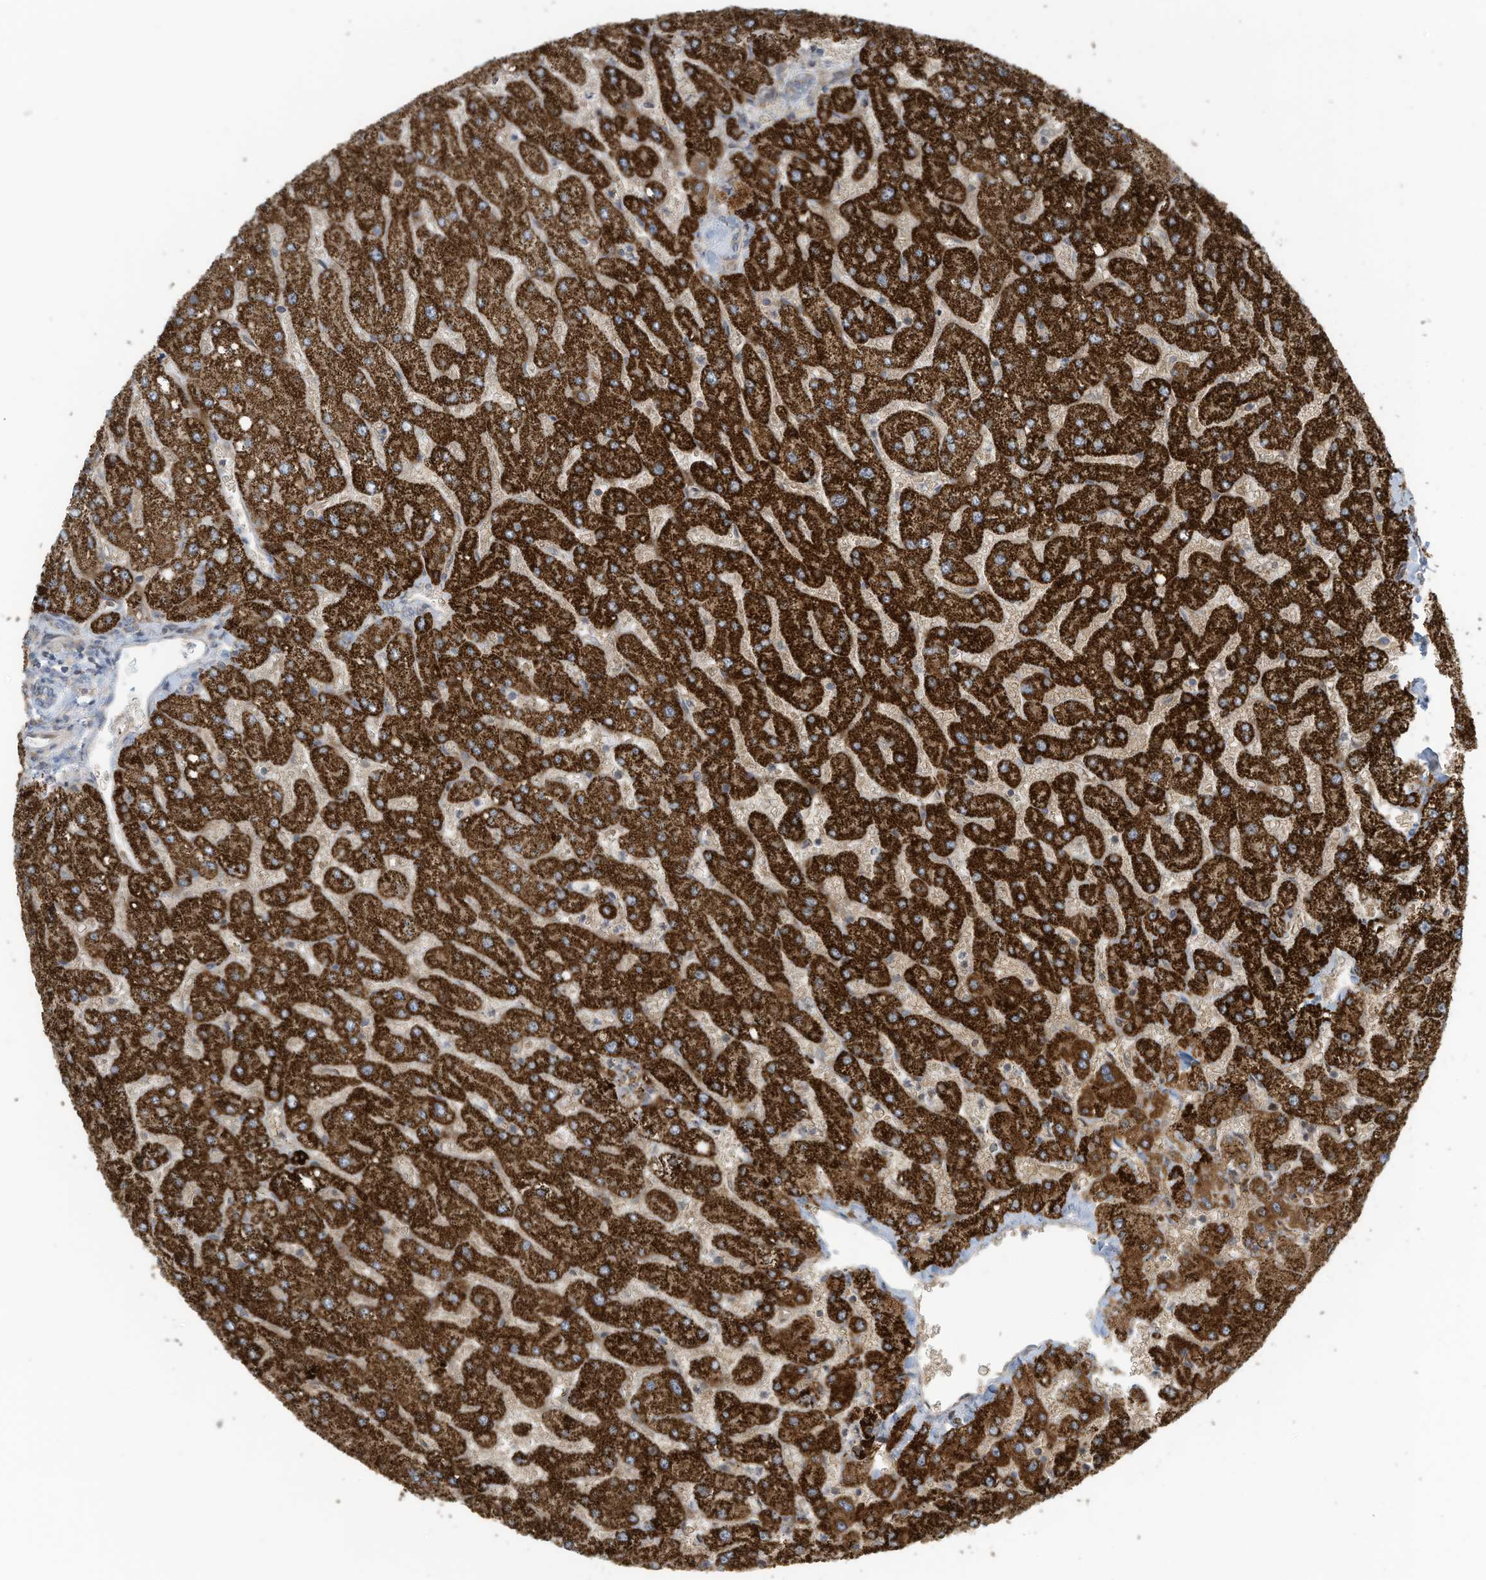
{"staining": {"intensity": "negative", "quantity": "none", "location": "none"}, "tissue": "liver", "cell_type": "Cholangiocytes", "image_type": "normal", "snomed": [{"axis": "morphology", "description": "Normal tissue, NOS"}, {"axis": "topography", "description": "Liver"}], "caption": "Immunohistochemistry of unremarkable human liver shows no staining in cholangiocytes.", "gene": "METTL6", "patient": {"sex": "male", "age": 55}}